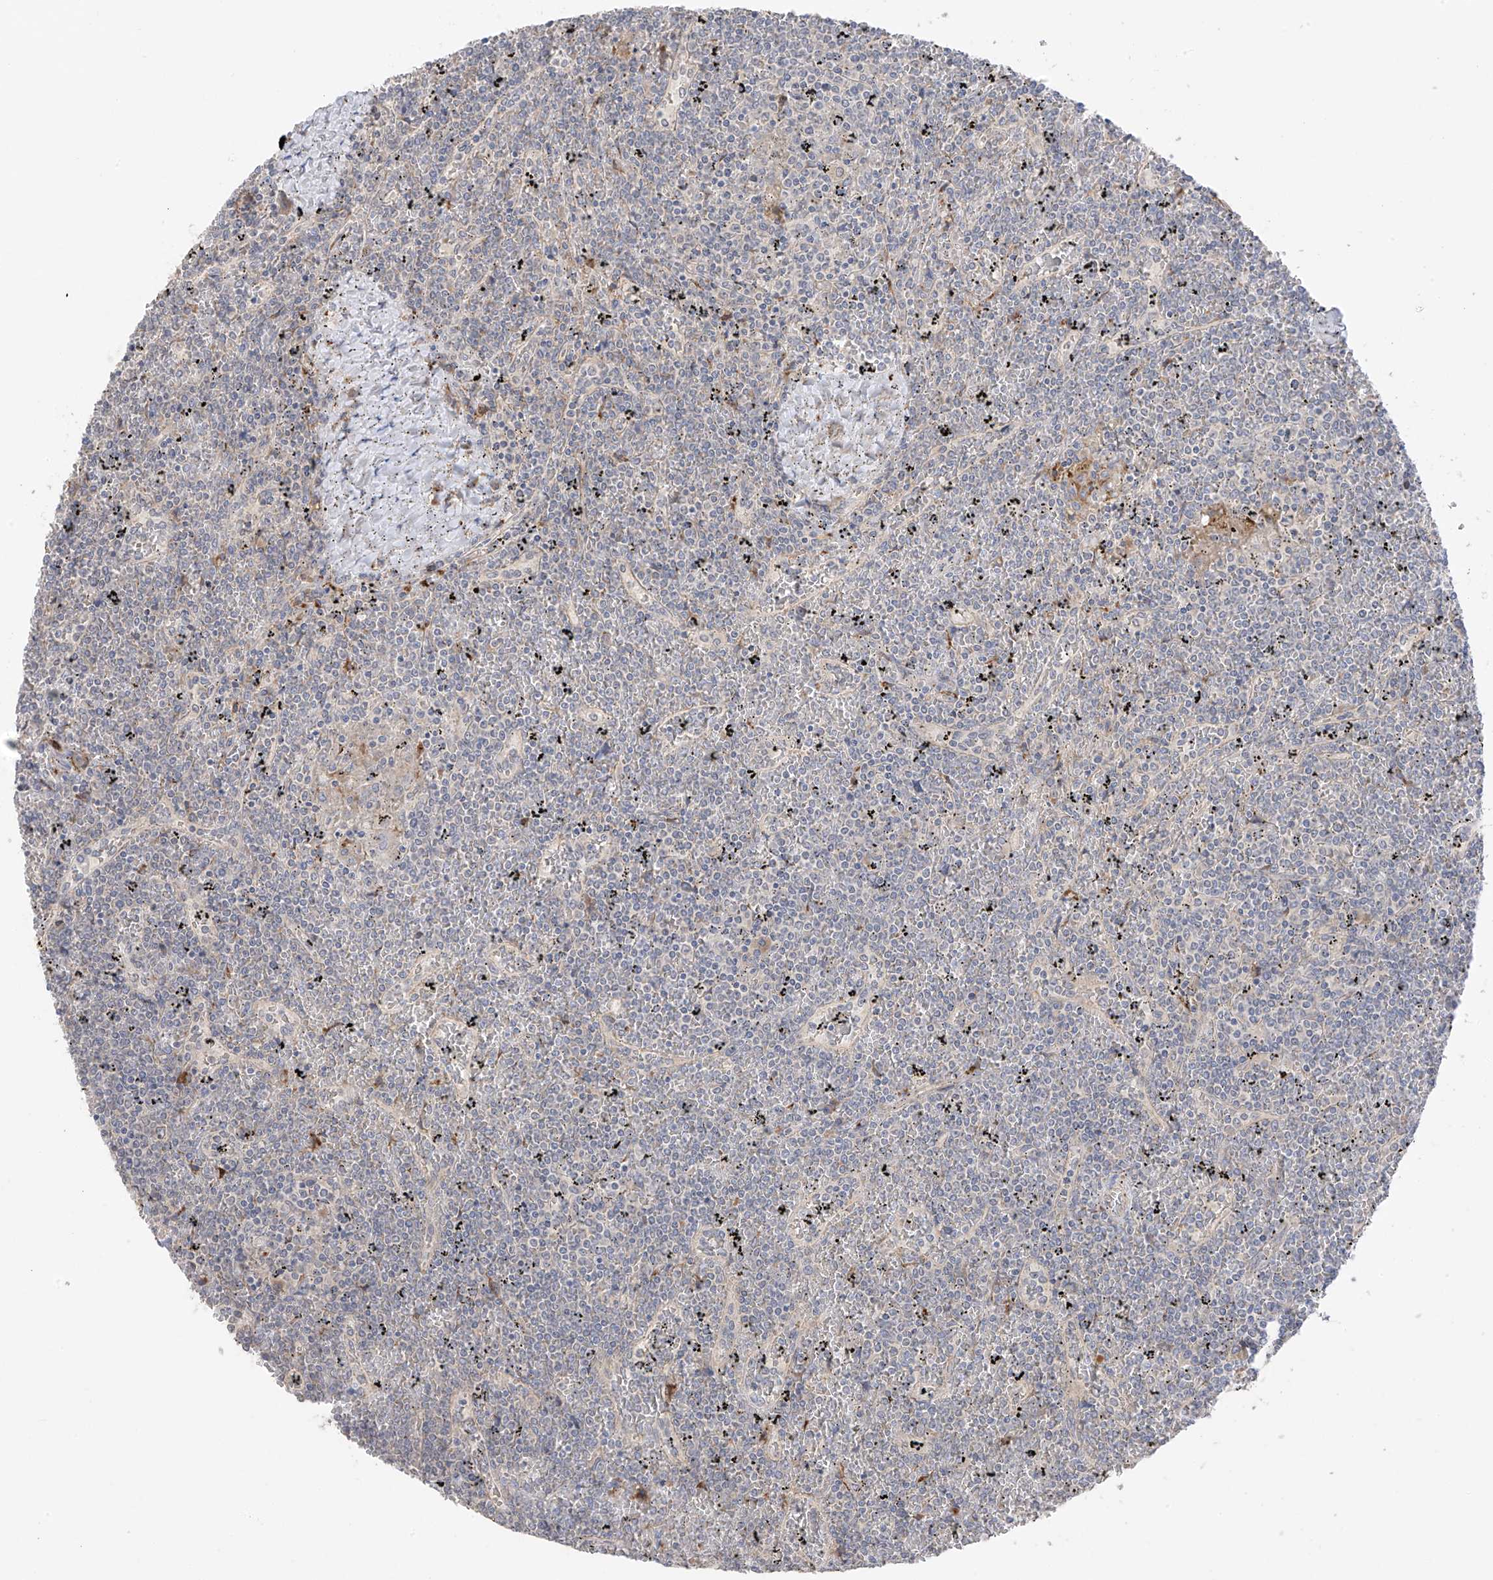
{"staining": {"intensity": "negative", "quantity": "none", "location": "none"}, "tissue": "lymphoma", "cell_type": "Tumor cells", "image_type": "cancer", "snomed": [{"axis": "morphology", "description": "Malignant lymphoma, non-Hodgkin's type, Low grade"}, {"axis": "topography", "description": "Spleen"}], "caption": "Immunohistochemistry (IHC) micrograph of neoplastic tissue: human low-grade malignant lymphoma, non-Hodgkin's type stained with DAB displays no significant protein expression in tumor cells. (DAB IHC with hematoxylin counter stain).", "gene": "NALCN", "patient": {"sex": "female", "age": 19}}